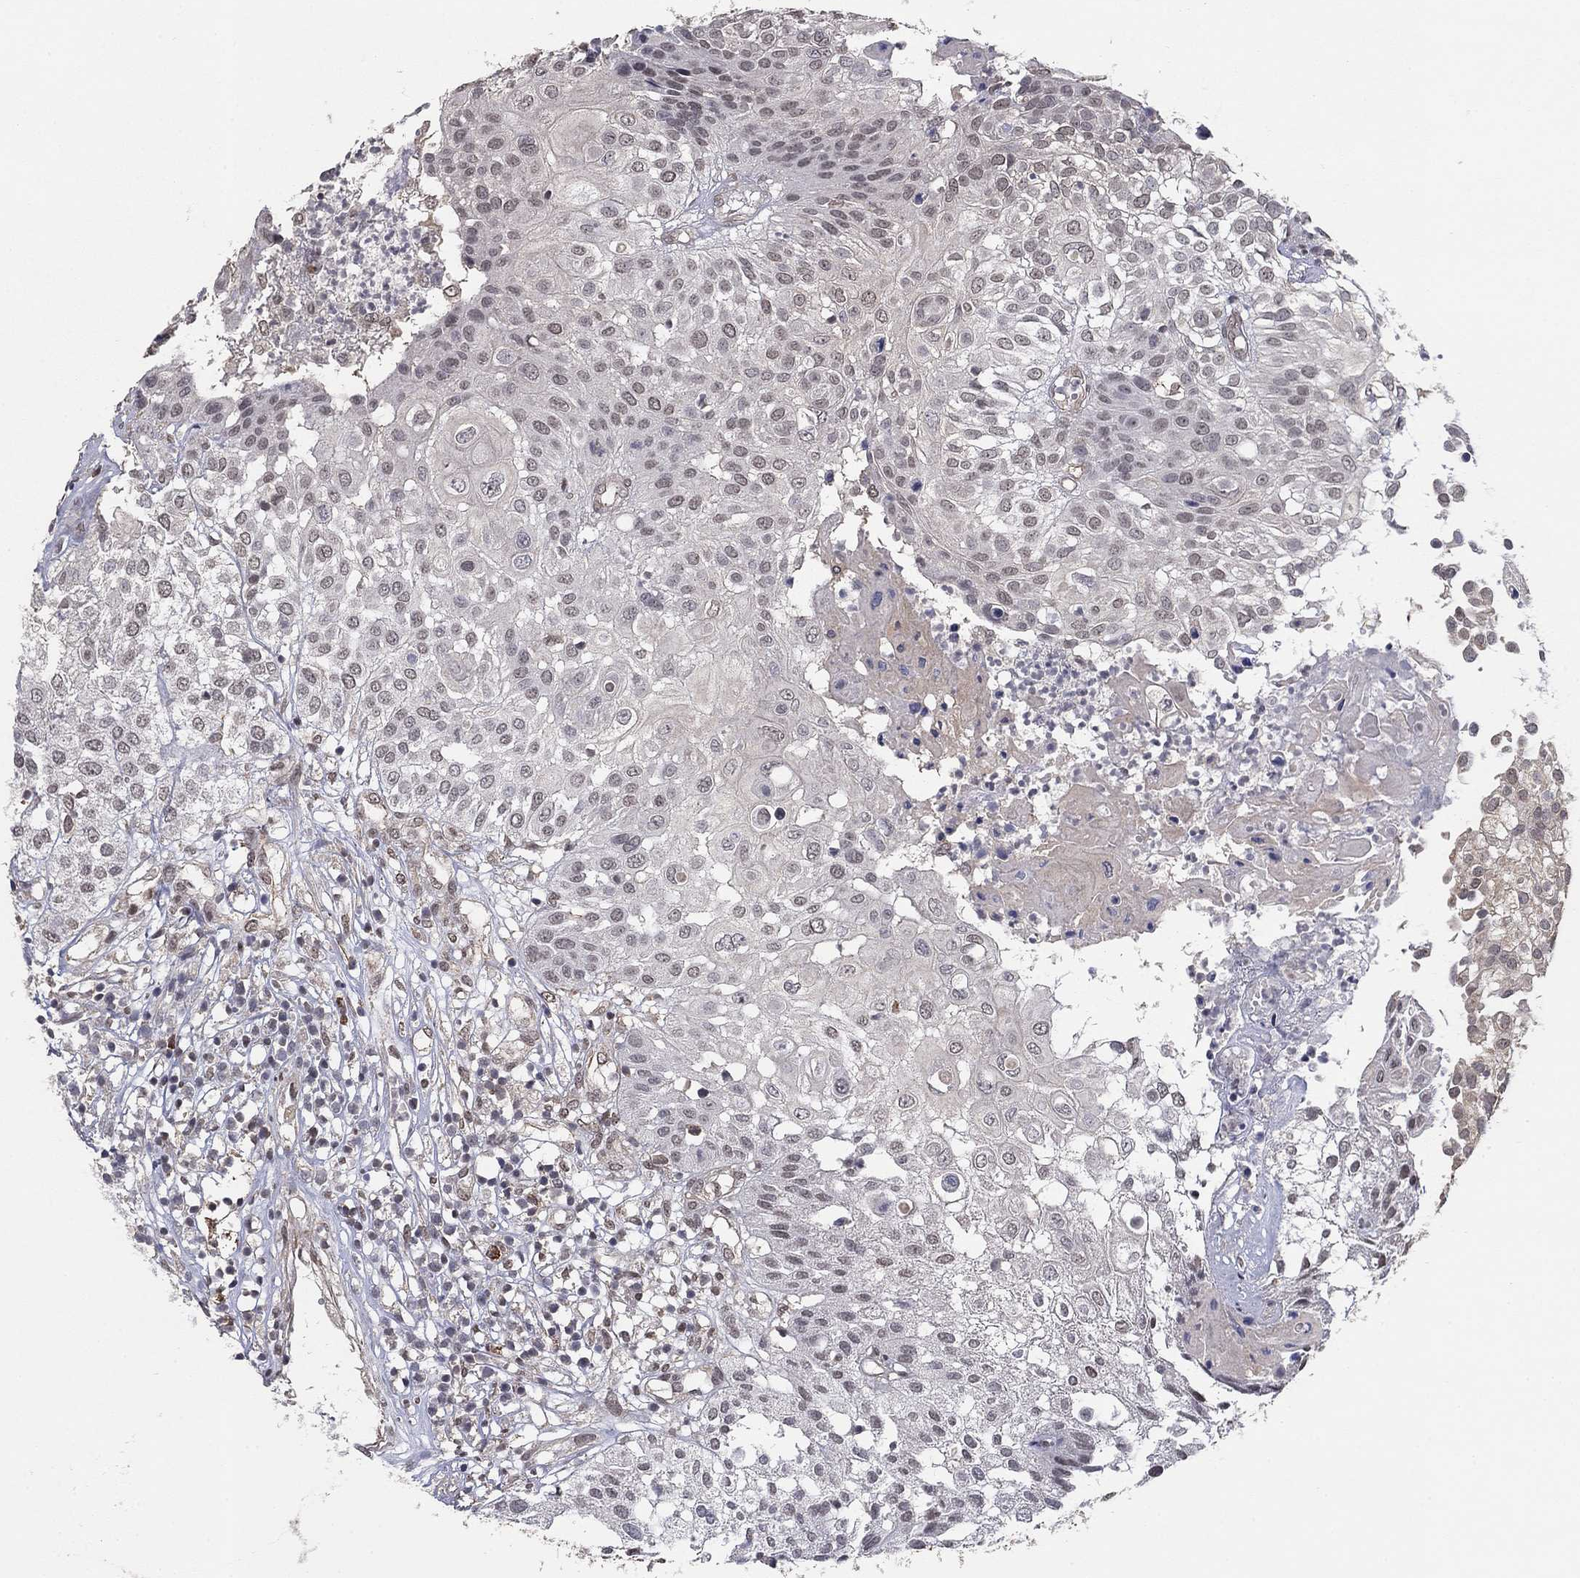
{"staining": {"intensity": "negative", "quantity": "none", "location": "none"}, "tissue": "urothelial cancer", "cell_type": "Tumor cells", "image_type": "cancer", "snomed": [{"axis": "morphology", "description": "Urothelial carcinoma, High grade"}, {"axis": "topography", "description": "Urinary bladder"}], "caption": "A micrograph of urothelial cancer stained for a protein reveals no brown staining in tumor cells. The staining was performed using DAB (3,3'-diaminobenzidine) to visualize the protein expression in brown, while the nuclei were stained in blue with hematoxylin (Magnification: 20x).", "gene": "GRIA3", "patient": {"sex": "female", "age": 79}}